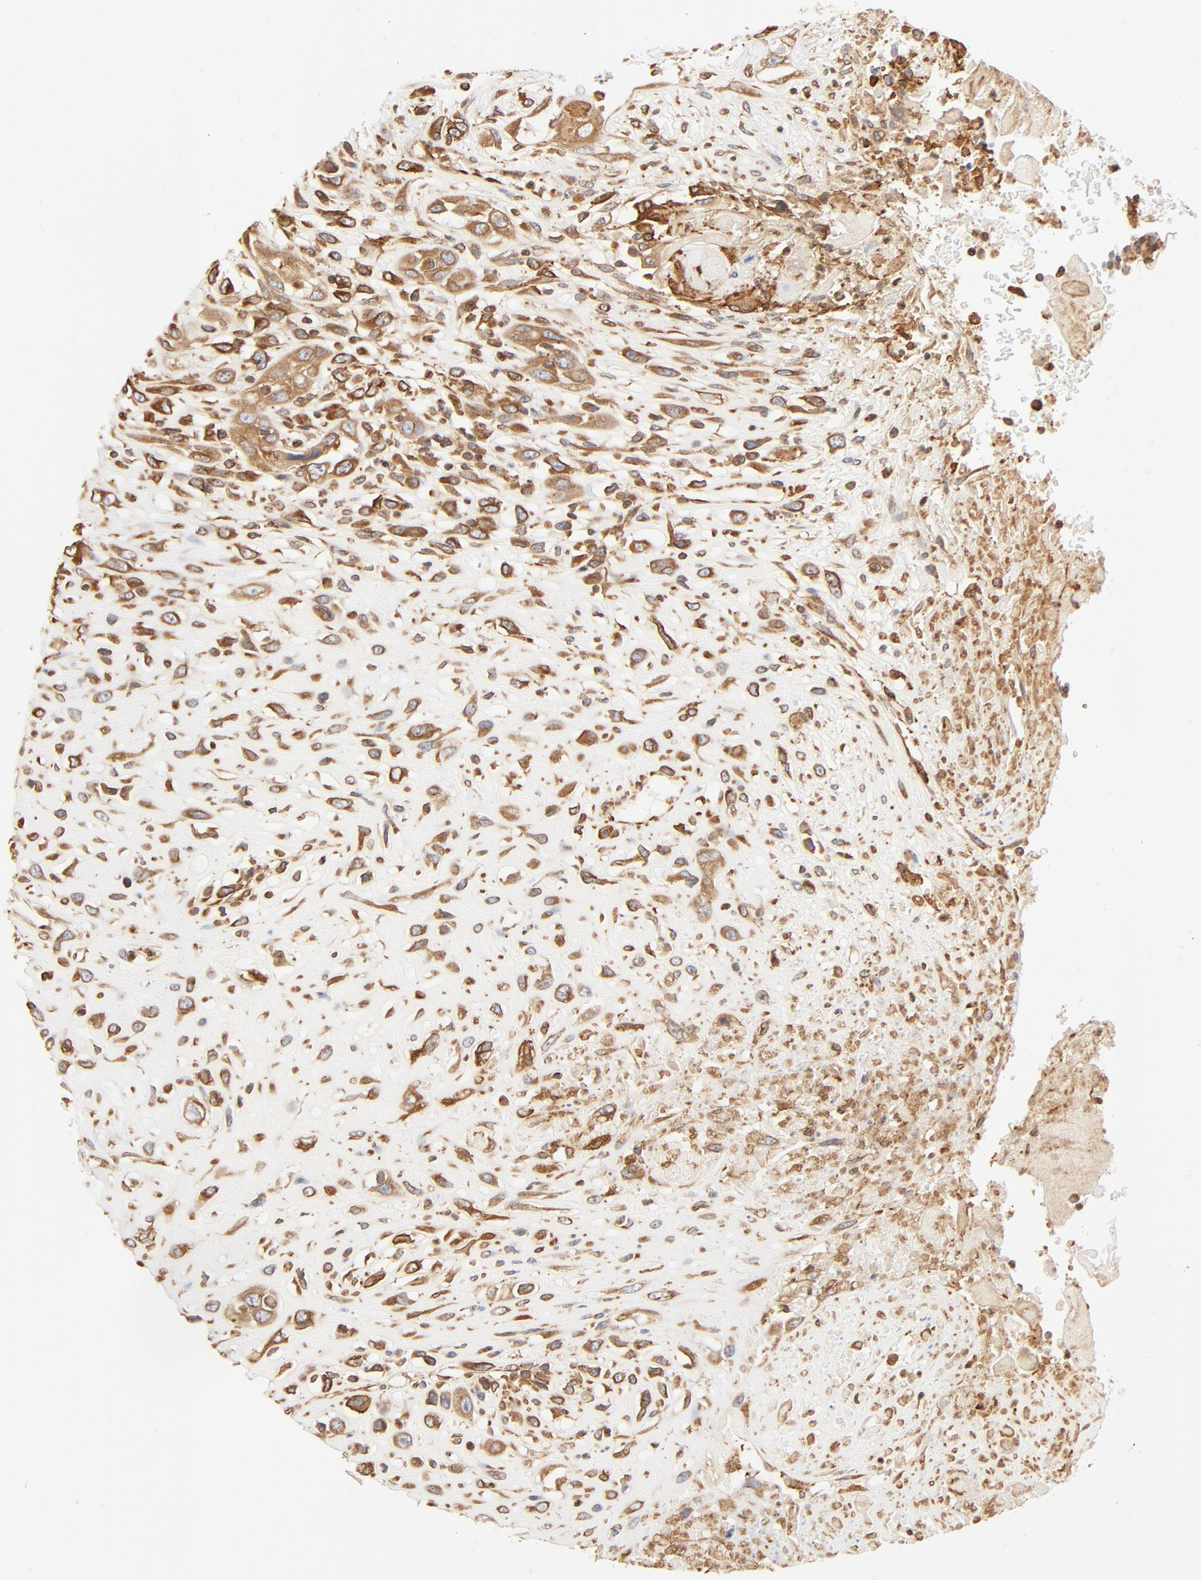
{"staining": {"intensity": "strong", "quantity": ">75%", "location": "cytoplasmic/membranous"}, "tissue": "head and neck cancer", "cell_type": "Tumor cells", "image_type": "cancer", "snomed": [{"axis": "morphology", "description": "Necrosis, NOS"}, {"axis": "morphology", "description": "Neoplasm, malignant, NOS"}, {"axis": "topography", "description": "Salivary gland"}, {"axis": "topography", "description": "Head-Neck"}], "caption": "Immunohistochemical staining of human head and neck cancer reveals high levels of strong cytoplasmic/membranous protein positivity in approximately >75% of tumor cells.", "gene": "BCAP31", "patient": {"sex": "male", "age": 43}}